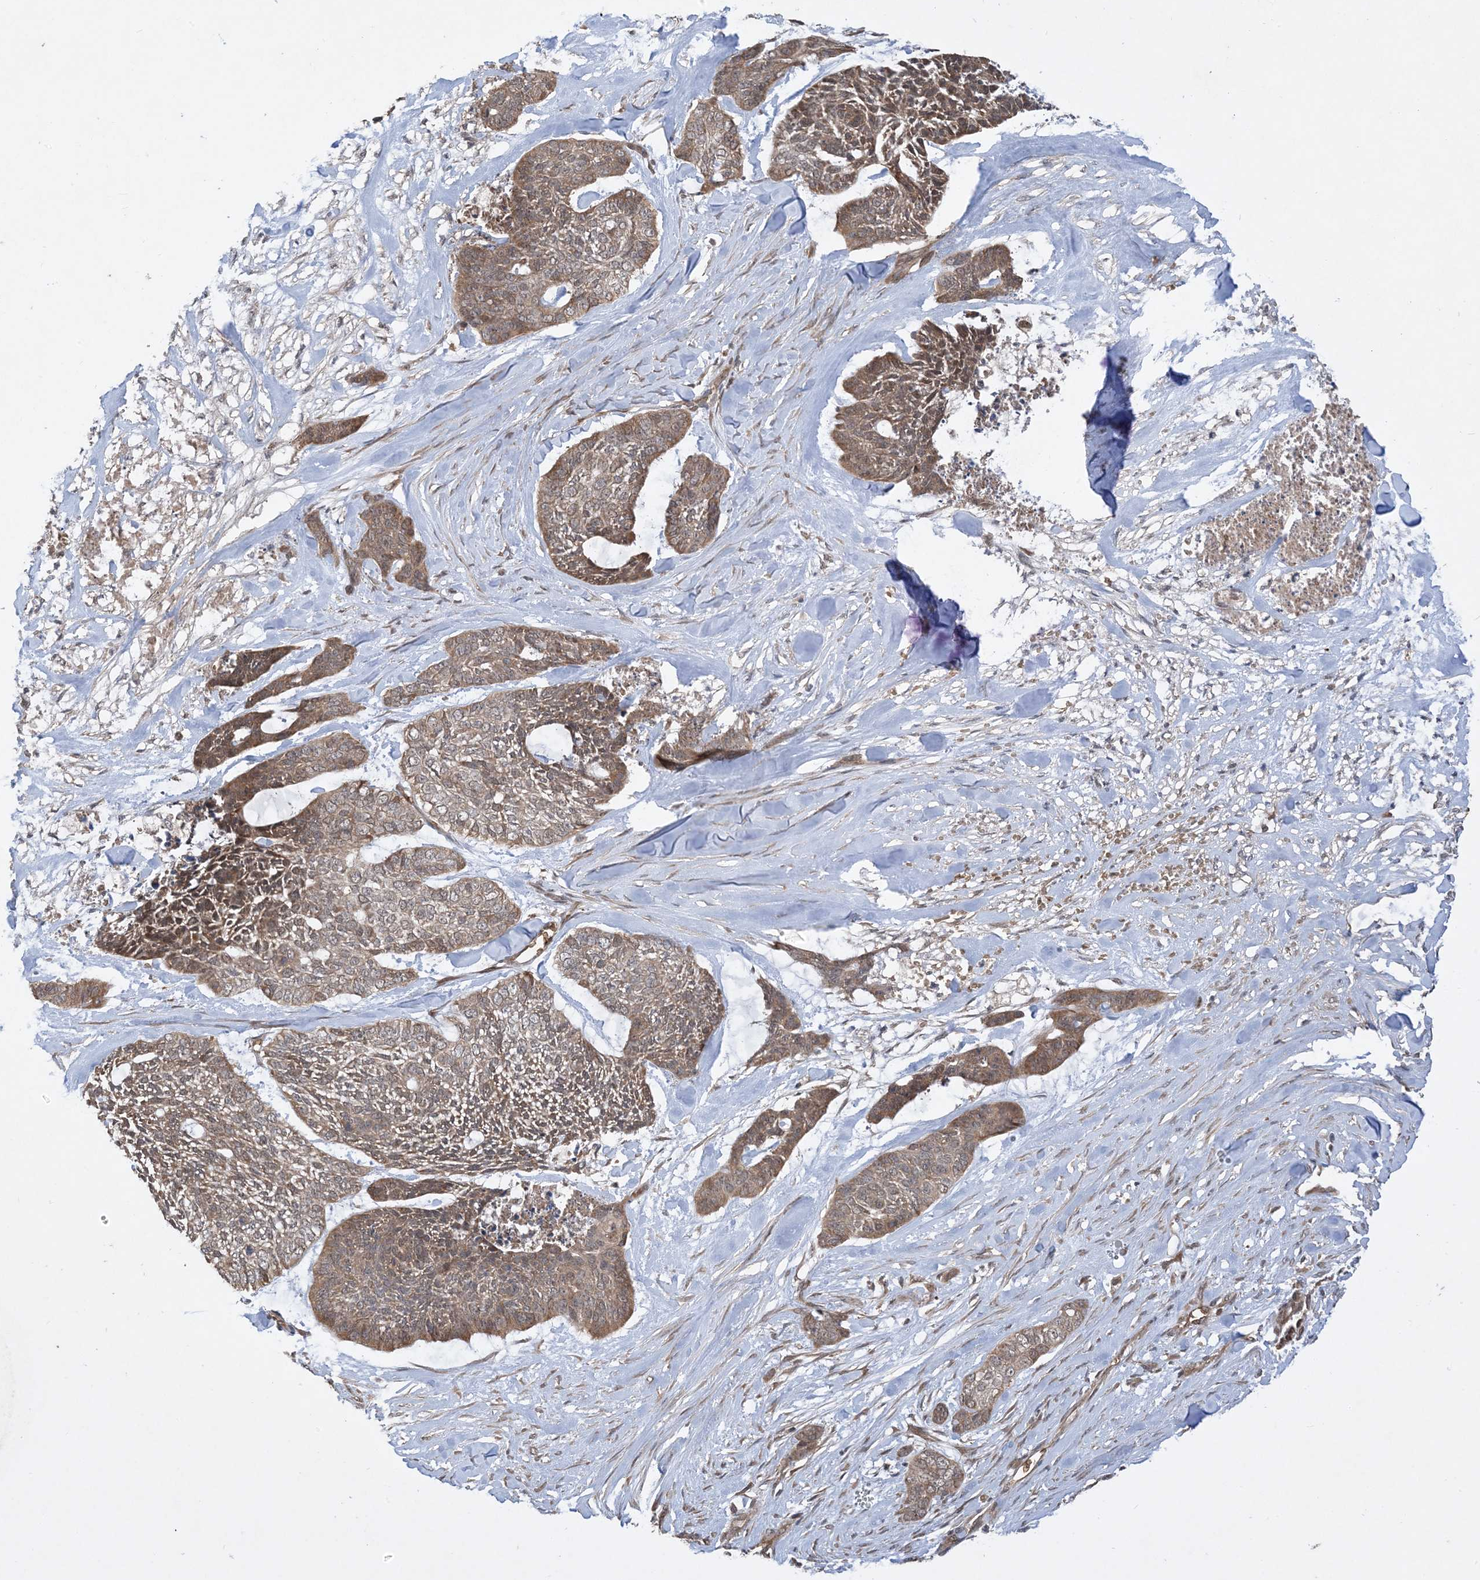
{"staining": {"intensity": "moderate", "quantity": ">75%", "location": "cytoplasmic/membranous"}, "tissue": "skin cancer", "cell_type": "Tumor cells", "image_type": "cancer", "snomed": [{"axis": "morphology", "description": "Basal cell carcinoma"}, {"axis": "topography", "description": "Skin"}], "caption": "Immunohistochemical staining of human skin cancer reveals medium levels of moderate cytoplasmic/membranous staining in about >75% of tumor cells.", "gene": "PUSL1", "patient": {"sex": "female", "age": 64}}